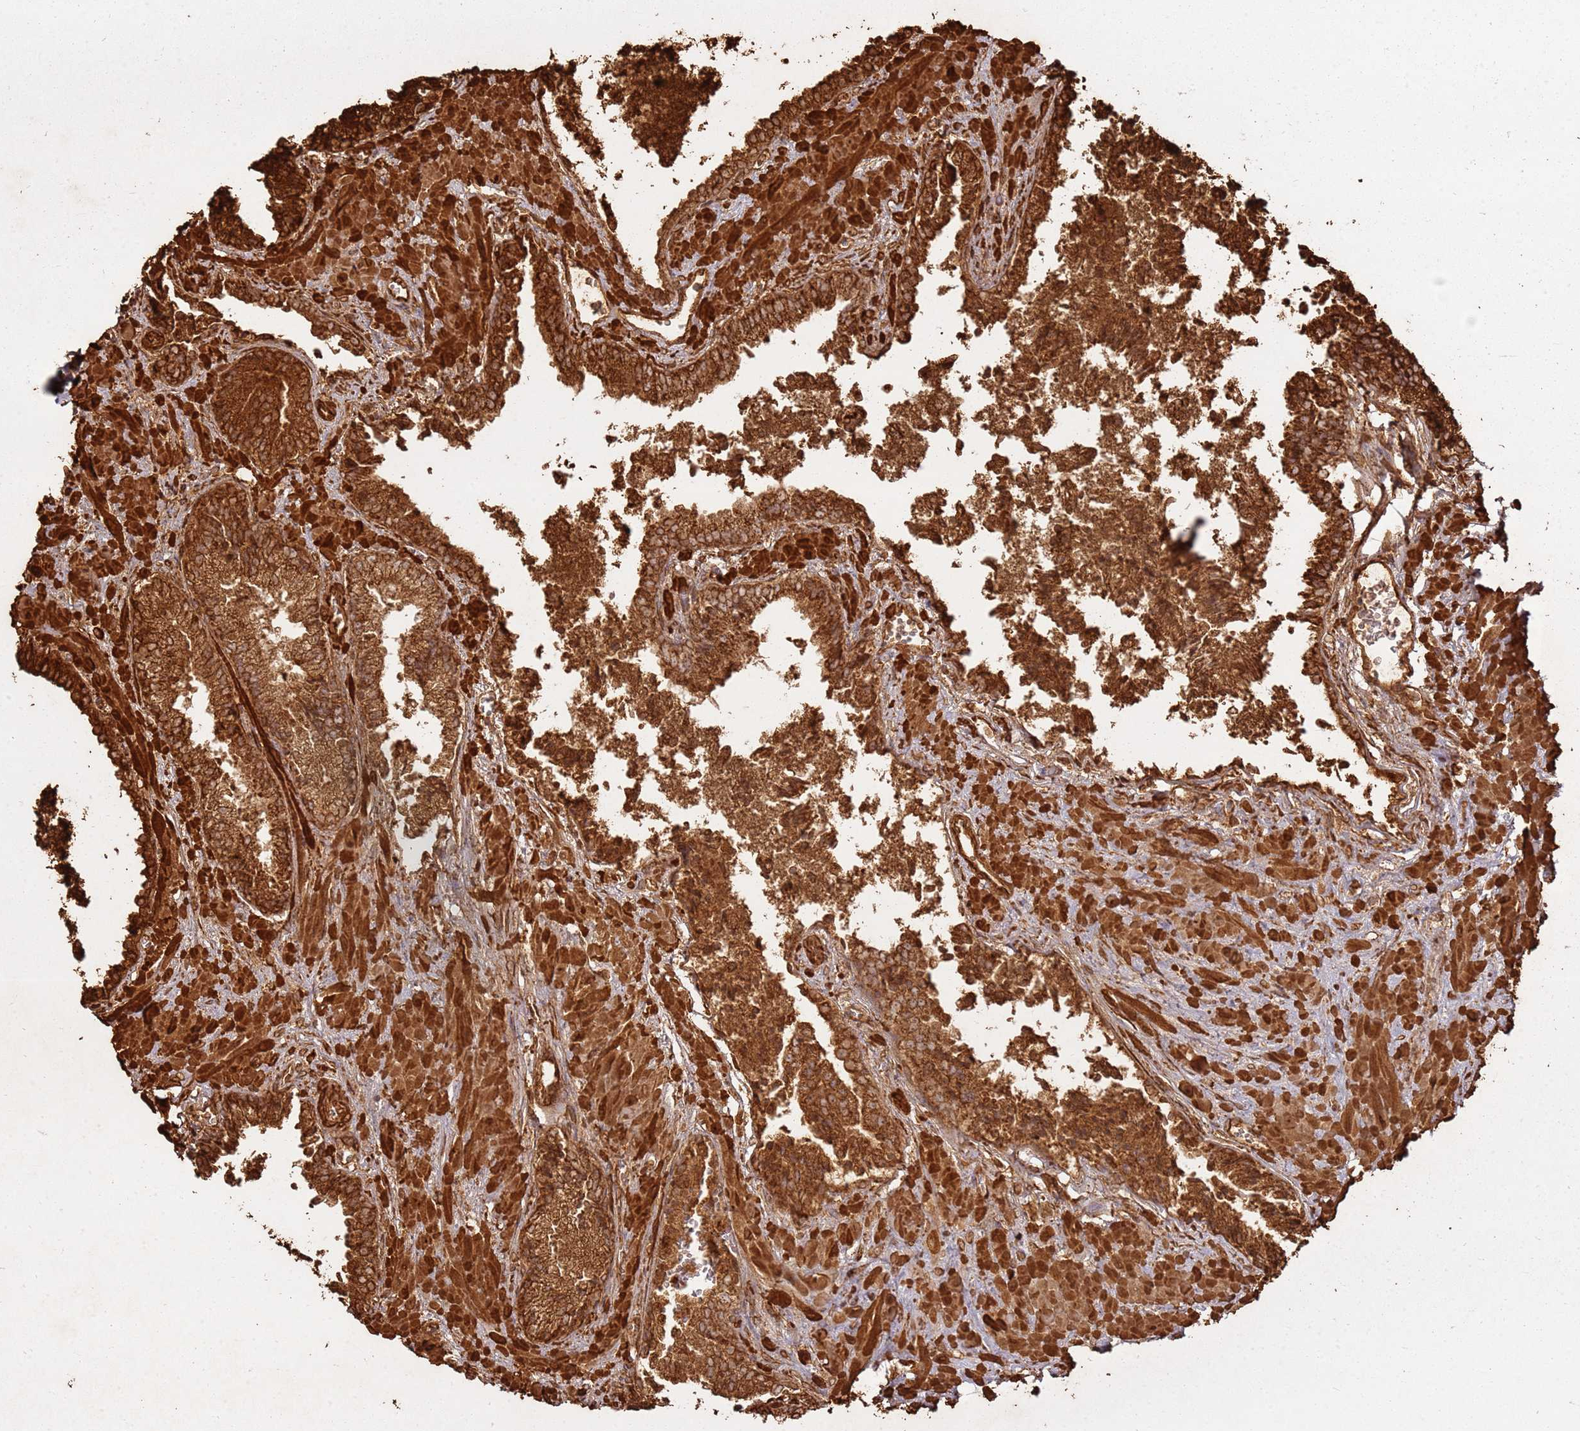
{"staining": {"intensity": "strong", "quantity": ">75%", "location": "cytoplasmic/membranous"}, "tissue": "prostate cancer", "cell_type": "Tumor cells", "image_type": "cancer", "snomed": [{"axis": "morphology", "description": "Adenocarcinoma, High grade"}, {"axis": "topography", "description": "Prostate"}], "caption": "Prostate high-grade adenocarcinoma stained with immunohistochemistry exhibits strong cytoplasmic/membranous positivity in approximately >75% of tumor cells.", "gene": "DDX59", "patient": {"sex": "male", "age": 71}}